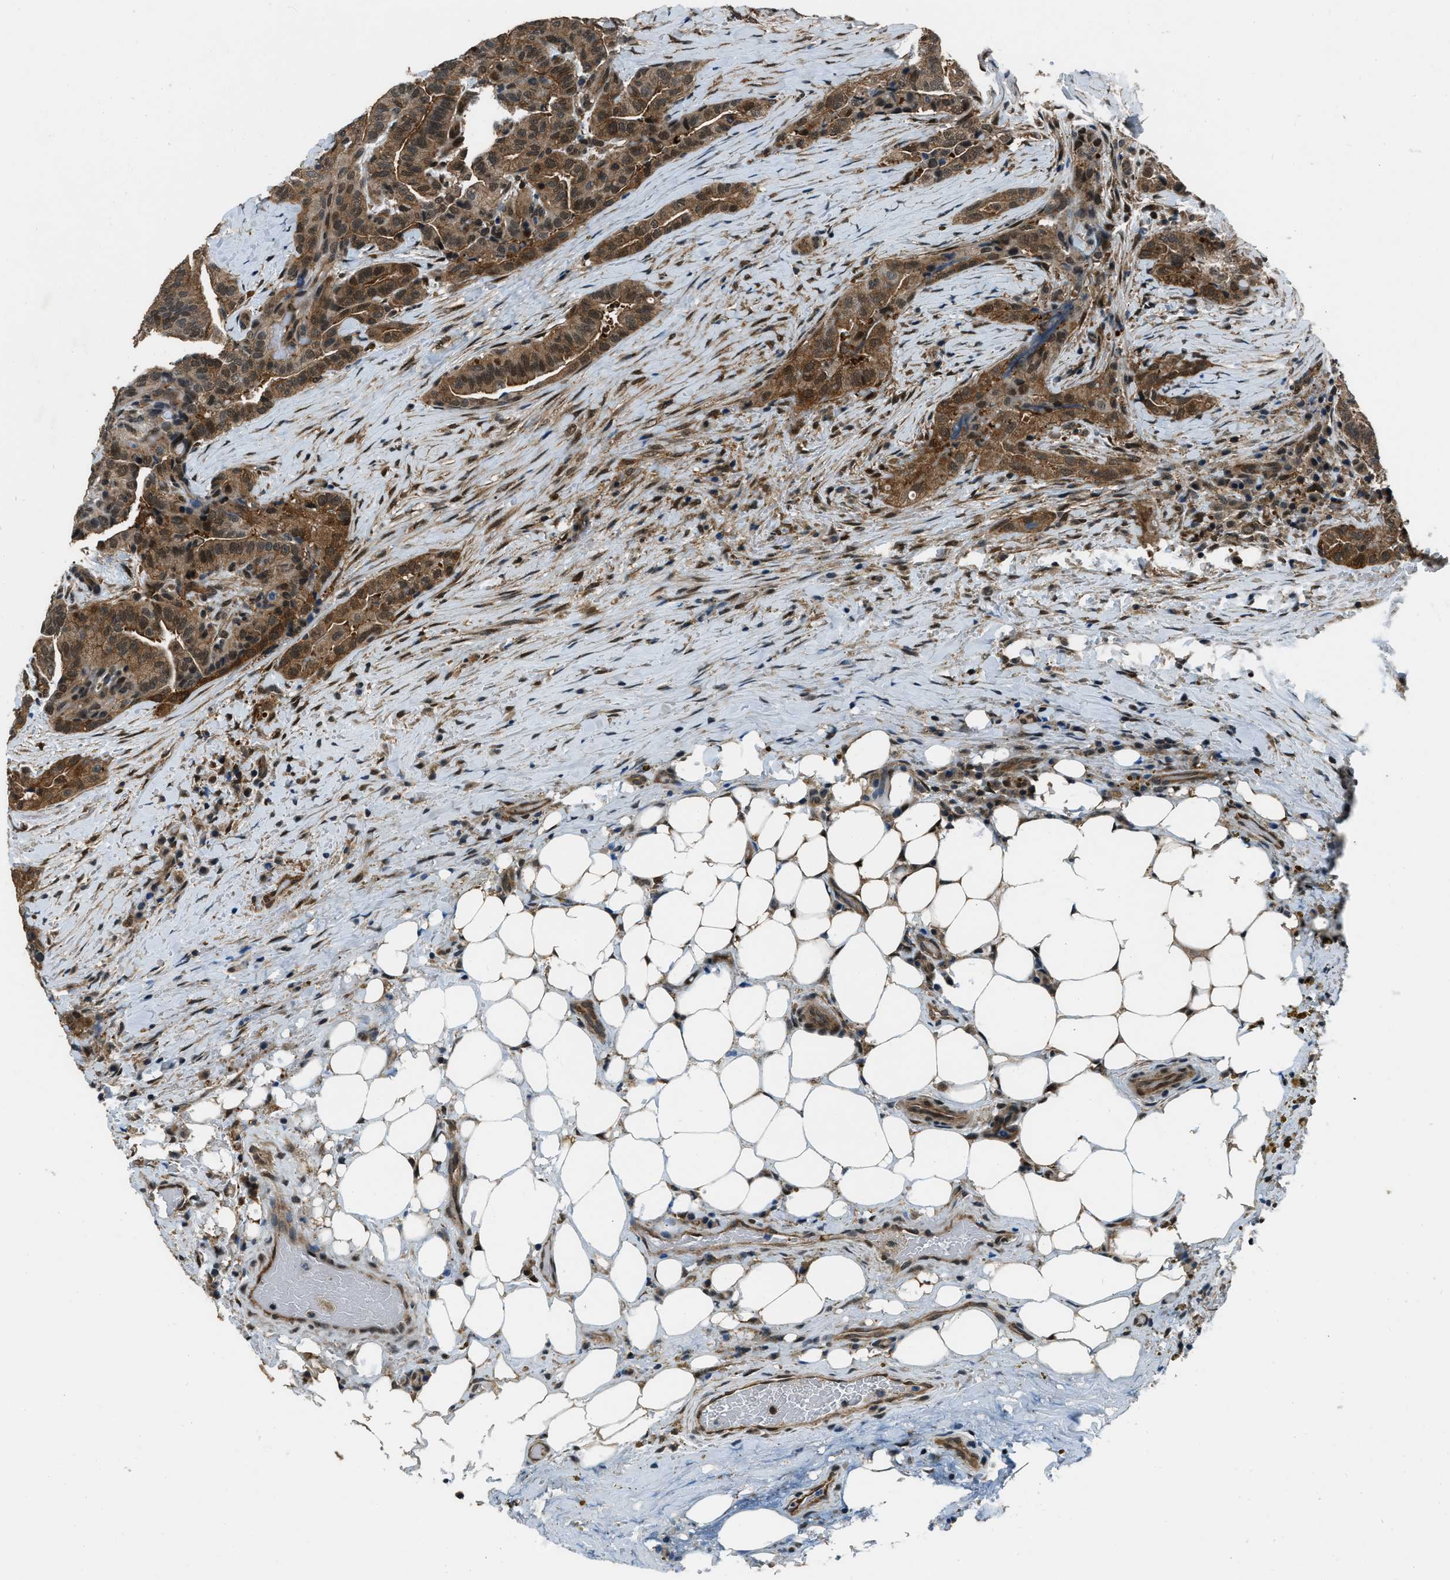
{"staining": {"intensity": "moderate", "quantity": ">75%", "location": "cytoplasmic/membranous,nuclear"}, "tissue": "thyroid cancer", "cell_type": "Tumor cells", "image_type": "cancer", "snomed": [{"axis": "morphology", "description": "Papillary adenocarcinoma, NOS"}, {"axis": "topography", "description": "Thyroid gland"}], "caption": "Tumor cells reveal medium levels of moderate cytoplasmic/membranous and nuclear staining in about >75% of cells in thyroid cancer (papillary adenocarcinoma).", "gene": "NUDCD3", "patient": {"sex": "male", "age": 77}}